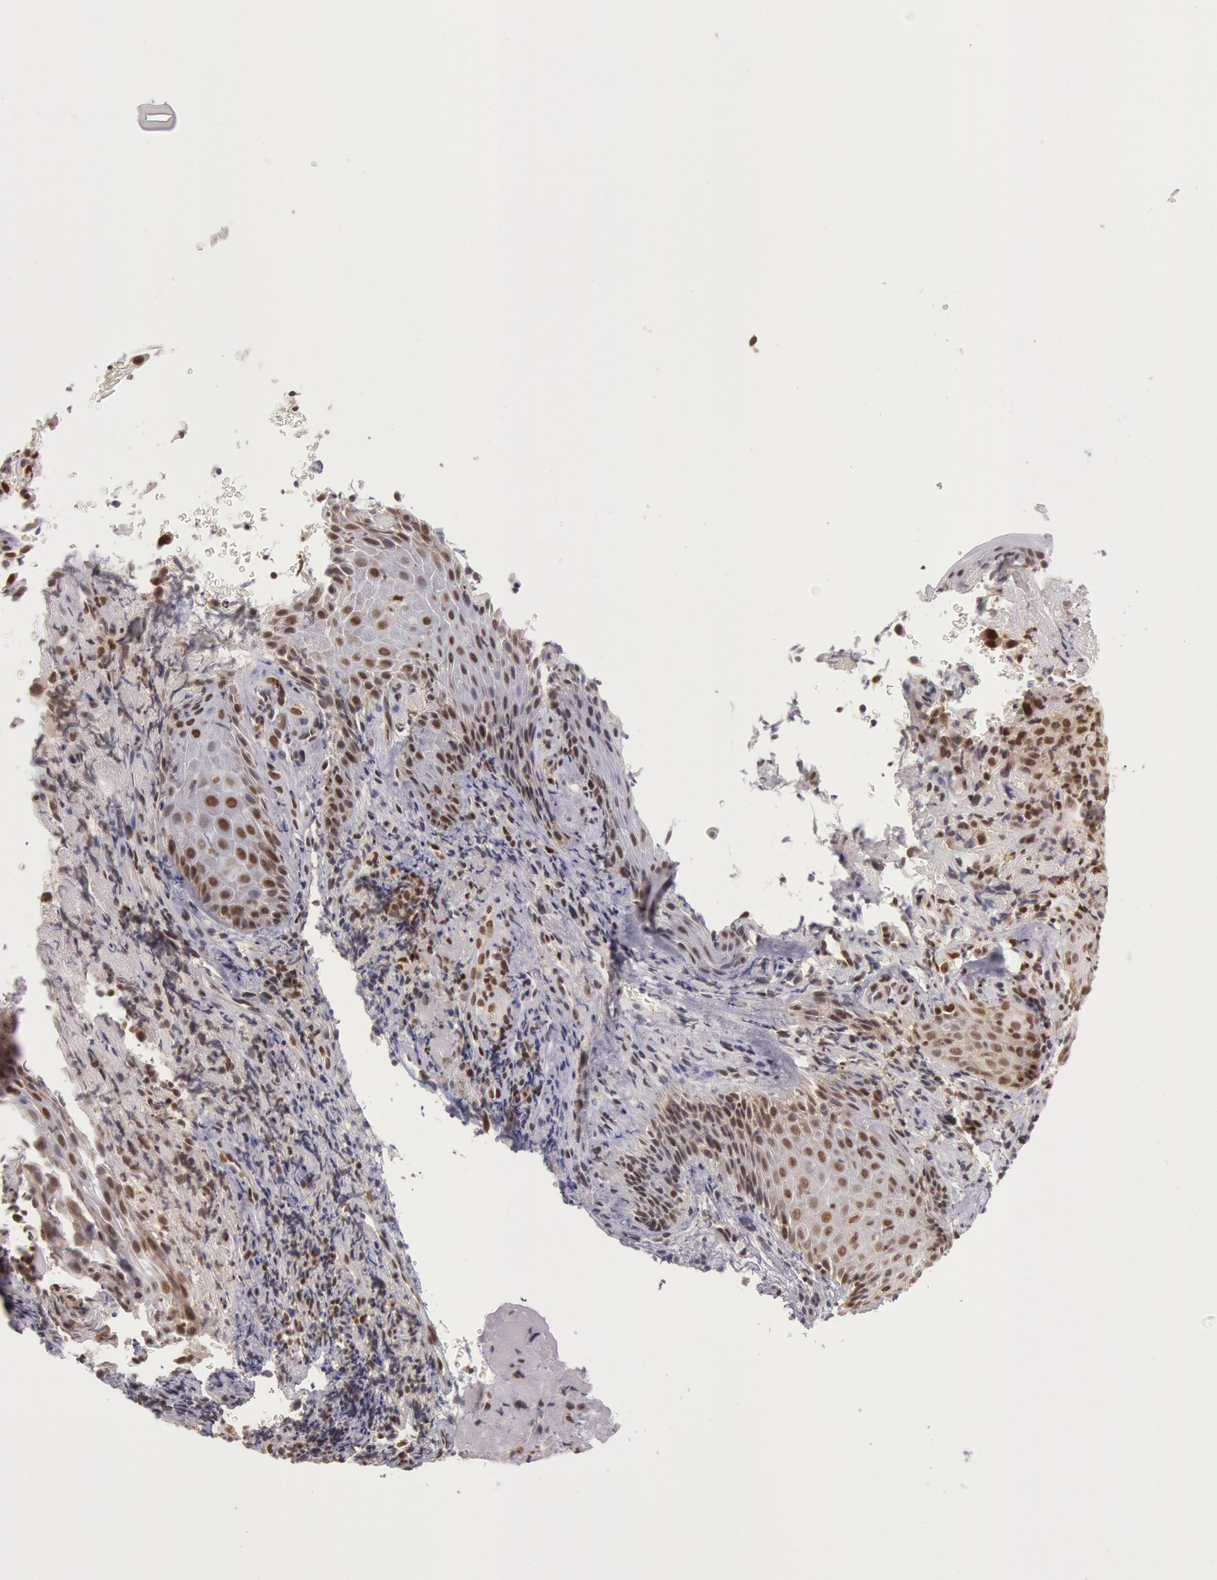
{"staining": {"intensity": "strong", "quantity": ">75%", "location": "nuclear"}, "tissue": "melanoma", "cell_type": "Tumor cells", "image_type": "cancer", "snomed": [{"axis": "morphology", "description": "Malignant melanoma, NOS"}, {"axis": "topography", "description": "Skin"}], "caption": "Melanoma tissue reveals strong nuclear staining in about >75% of tumor cells", "gene": "ESS2", "patient": {"sex": "male", "age": 75}}